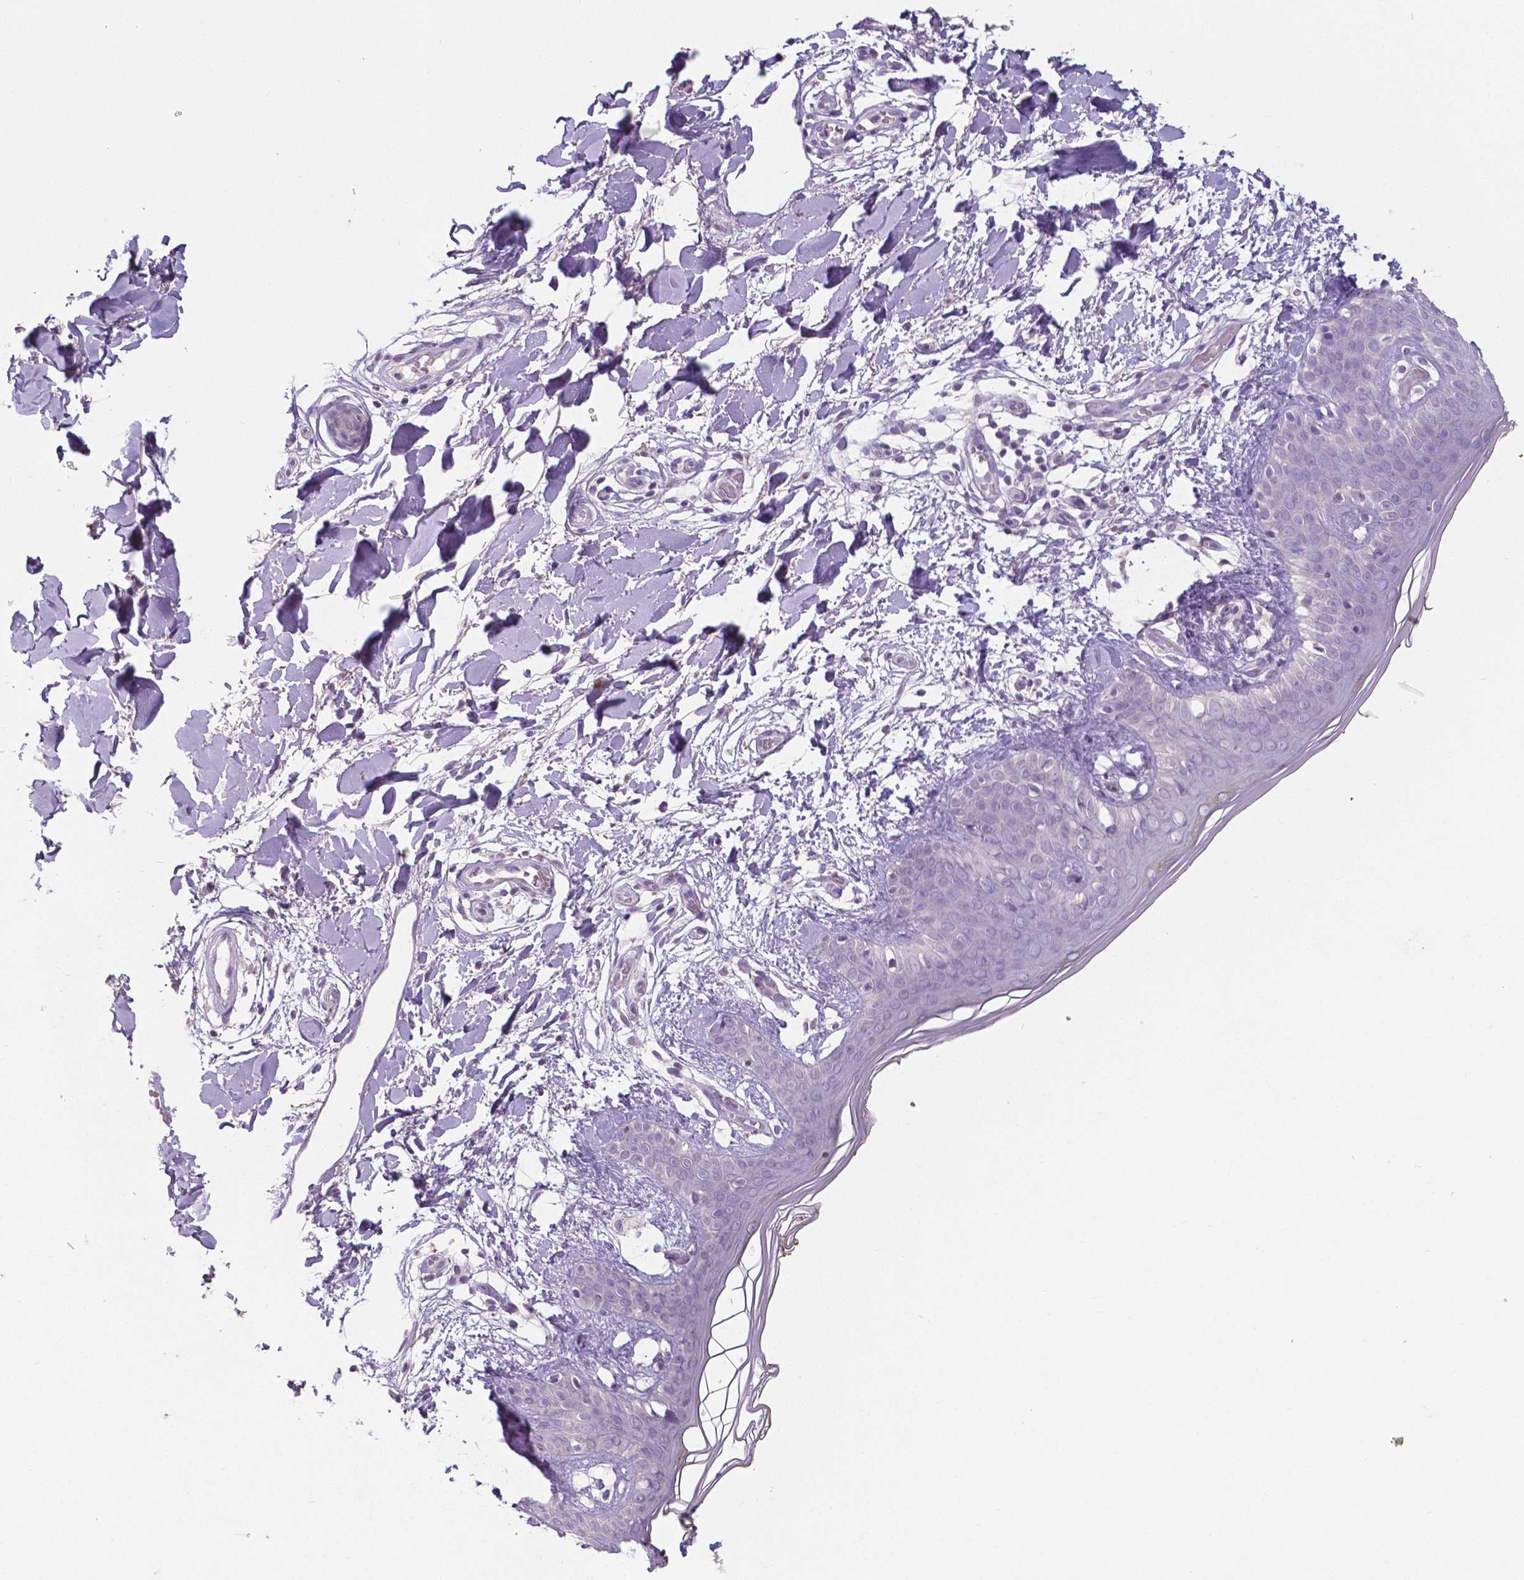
{"staining": {"intensity": "negative", "quantity": "none", "location": "none"}, "tissue": "skin", "cell_type": "Fibroblasts", "image_type": "normal", "snomed": [{"axis": "morphology", "description": "Normal tissue, NOS"}, {"axis": "topography", "description": "Skin"}], "caption": "Immunohistochemistry of benign human skin demonstrates no expression in fibroblasts.", "gene": "CRMP1", "patient": {"sex": "female", "age": 34}}